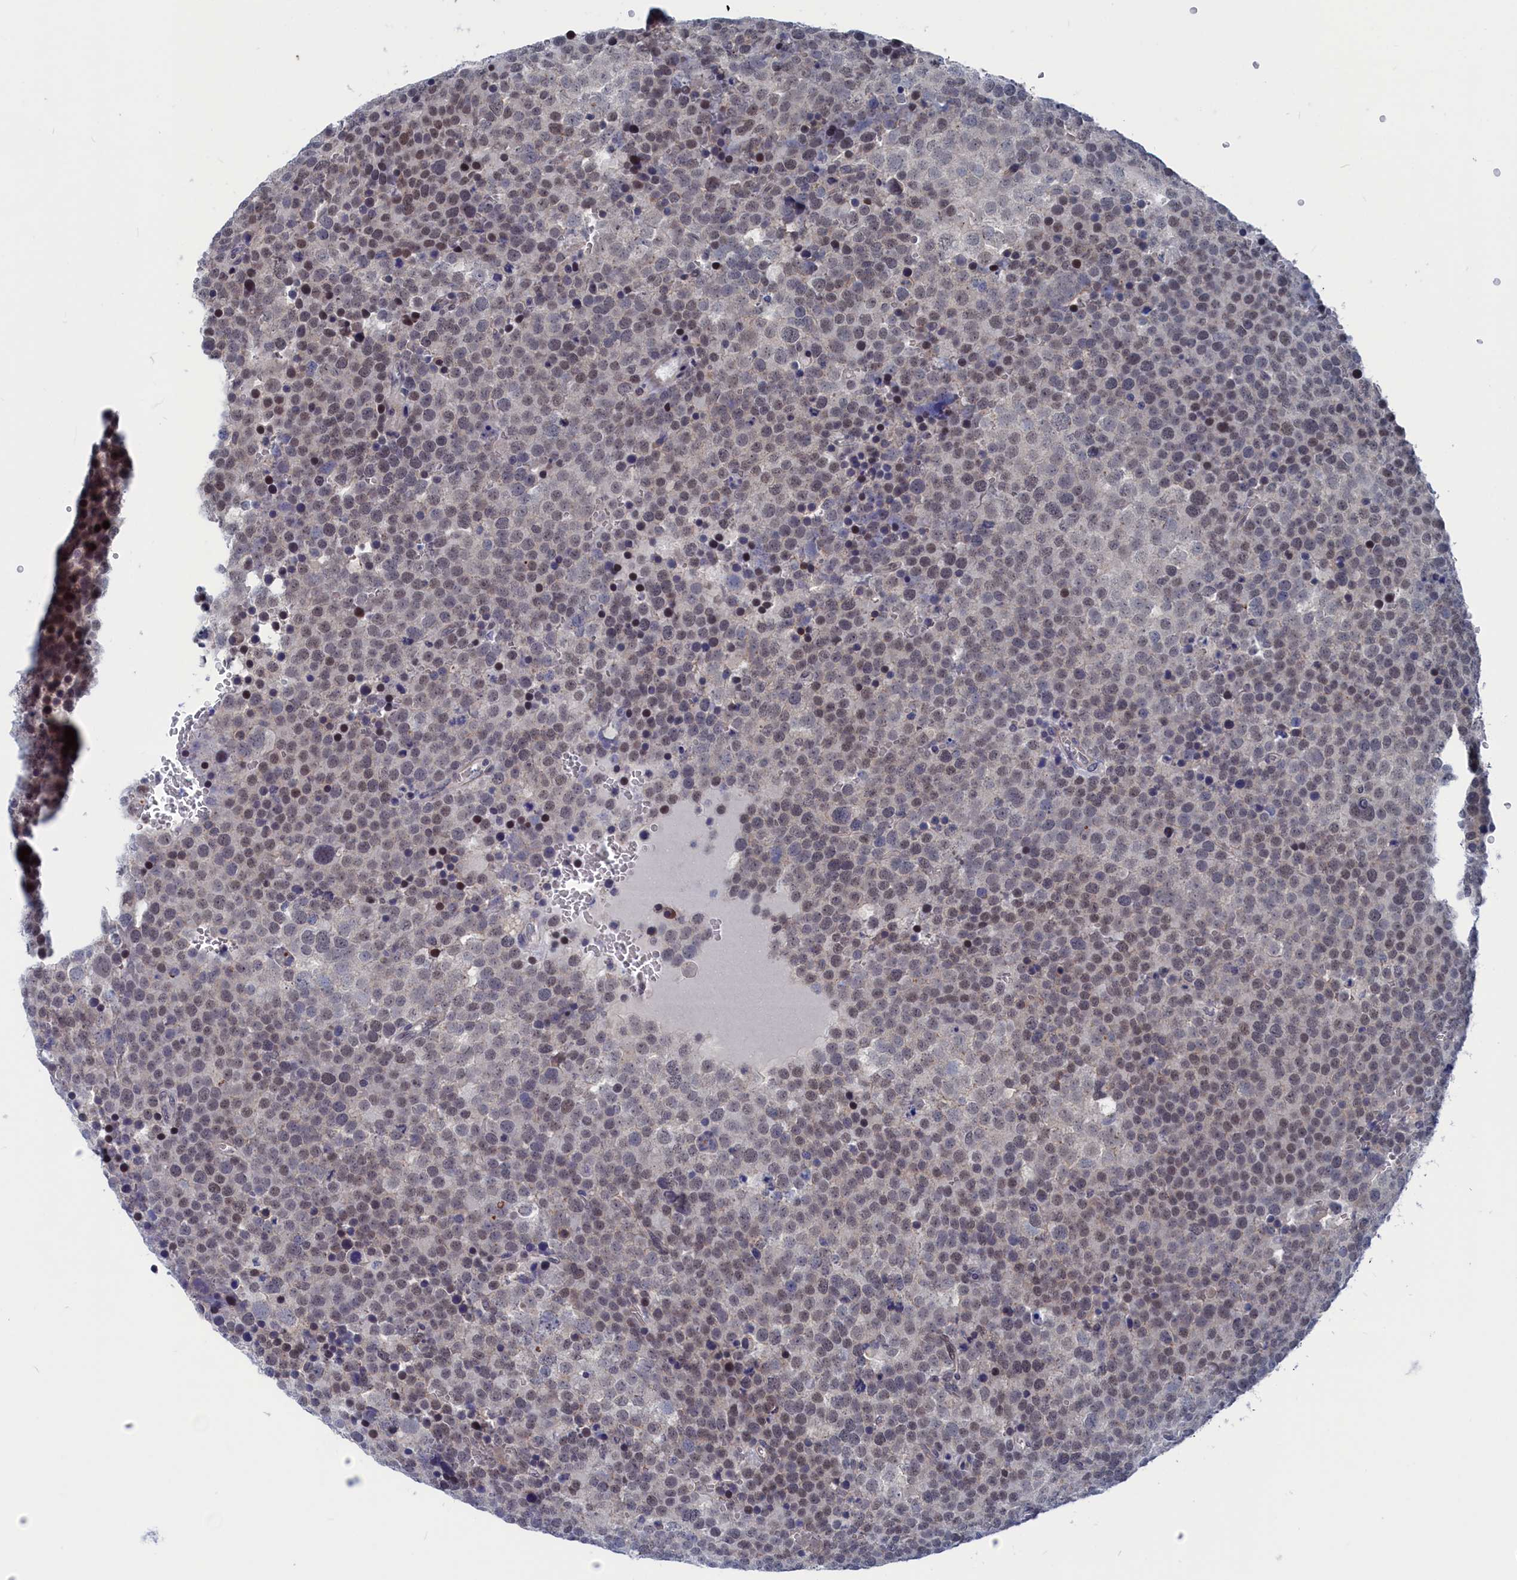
{"staining": {"intensity": "weak", "quantity": "25%-75%", "location": "nuclear"}, "tissue": "testis cancer", "cell_type": "Tumor cells", "image_type": "cancer", "snomed": [{"axis": "morphology", "description": "Seminoma, NOS"}, {"axis": "topography", "description": "Testis"}], "caption": "A brown stain labels weak nuclear positivity of a protein in human testis cancer (seminoma) tumor cells. Using DAB (3,3'-diaminobenzidine) (brown) and hematoxylin (blue) stains, captured at high magnification using brightfield microscopy.", "gene": "MARCHF3", "patient": {"sex": "male", "age": 71}}